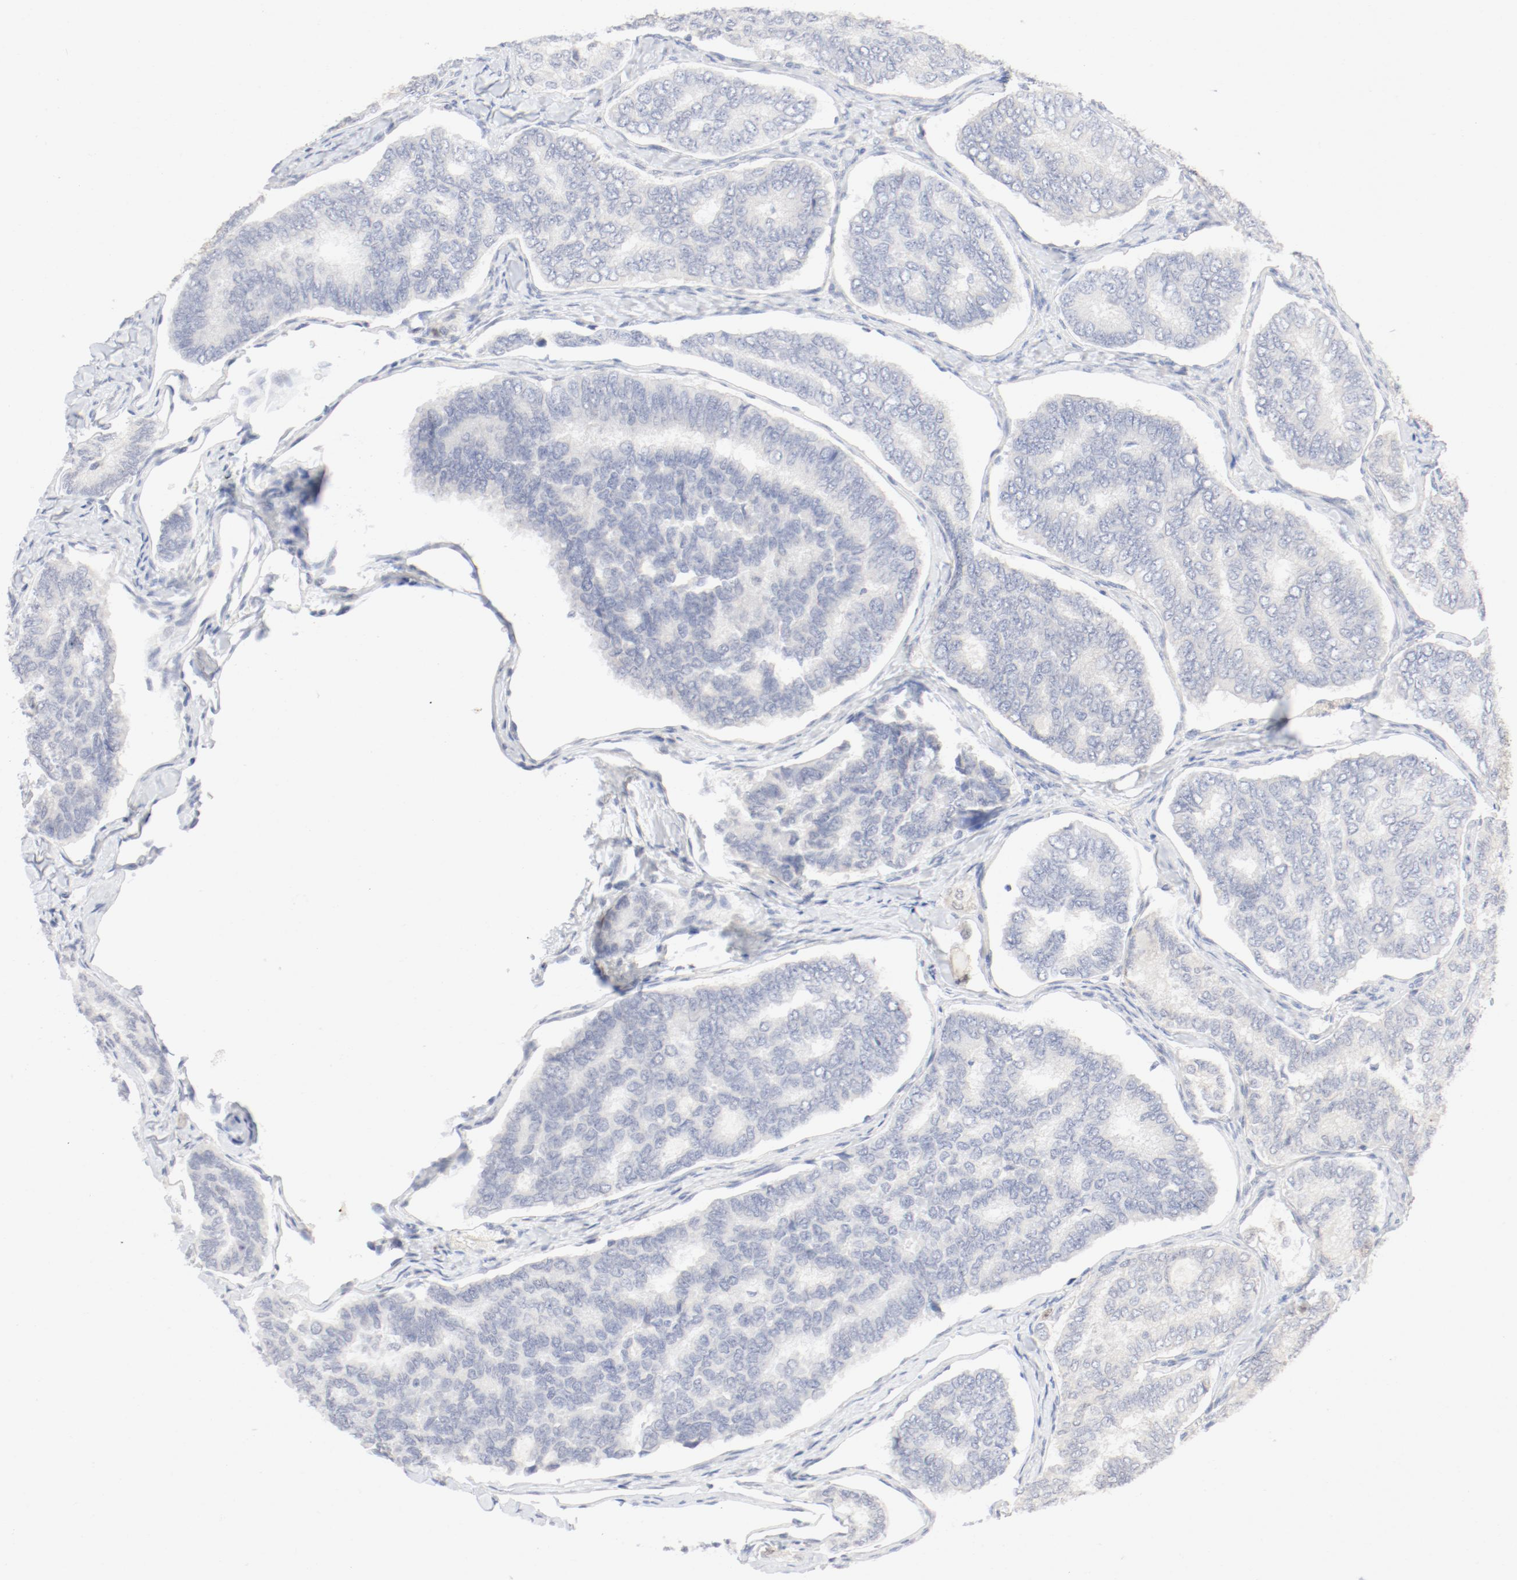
{"staining": {"intensity": "negative", "quantity": "none", "location": "none"}, "tissue": "thyroid cancer", "cell_type": "Tumor cells", "image_type": "cancer", "snomed": [{"axis": "morphology", "description": "Papillary adenocarcinoma, NOS"}, {"axis": "topography", "description": "Thyroid gland"}], "caption": "Tumor cells are negative for brown protein staining in papillary adenocarcinoma (thyroid). The staining was performed using DAB (3,3'-diaminobenzidine) to visualize the protein expression in brown, while the nuclei were stained in blue with hematoxylin (Magnification: 20x).", "gene": "PGM1", "patient": {"sex": "female", "age": 35}}